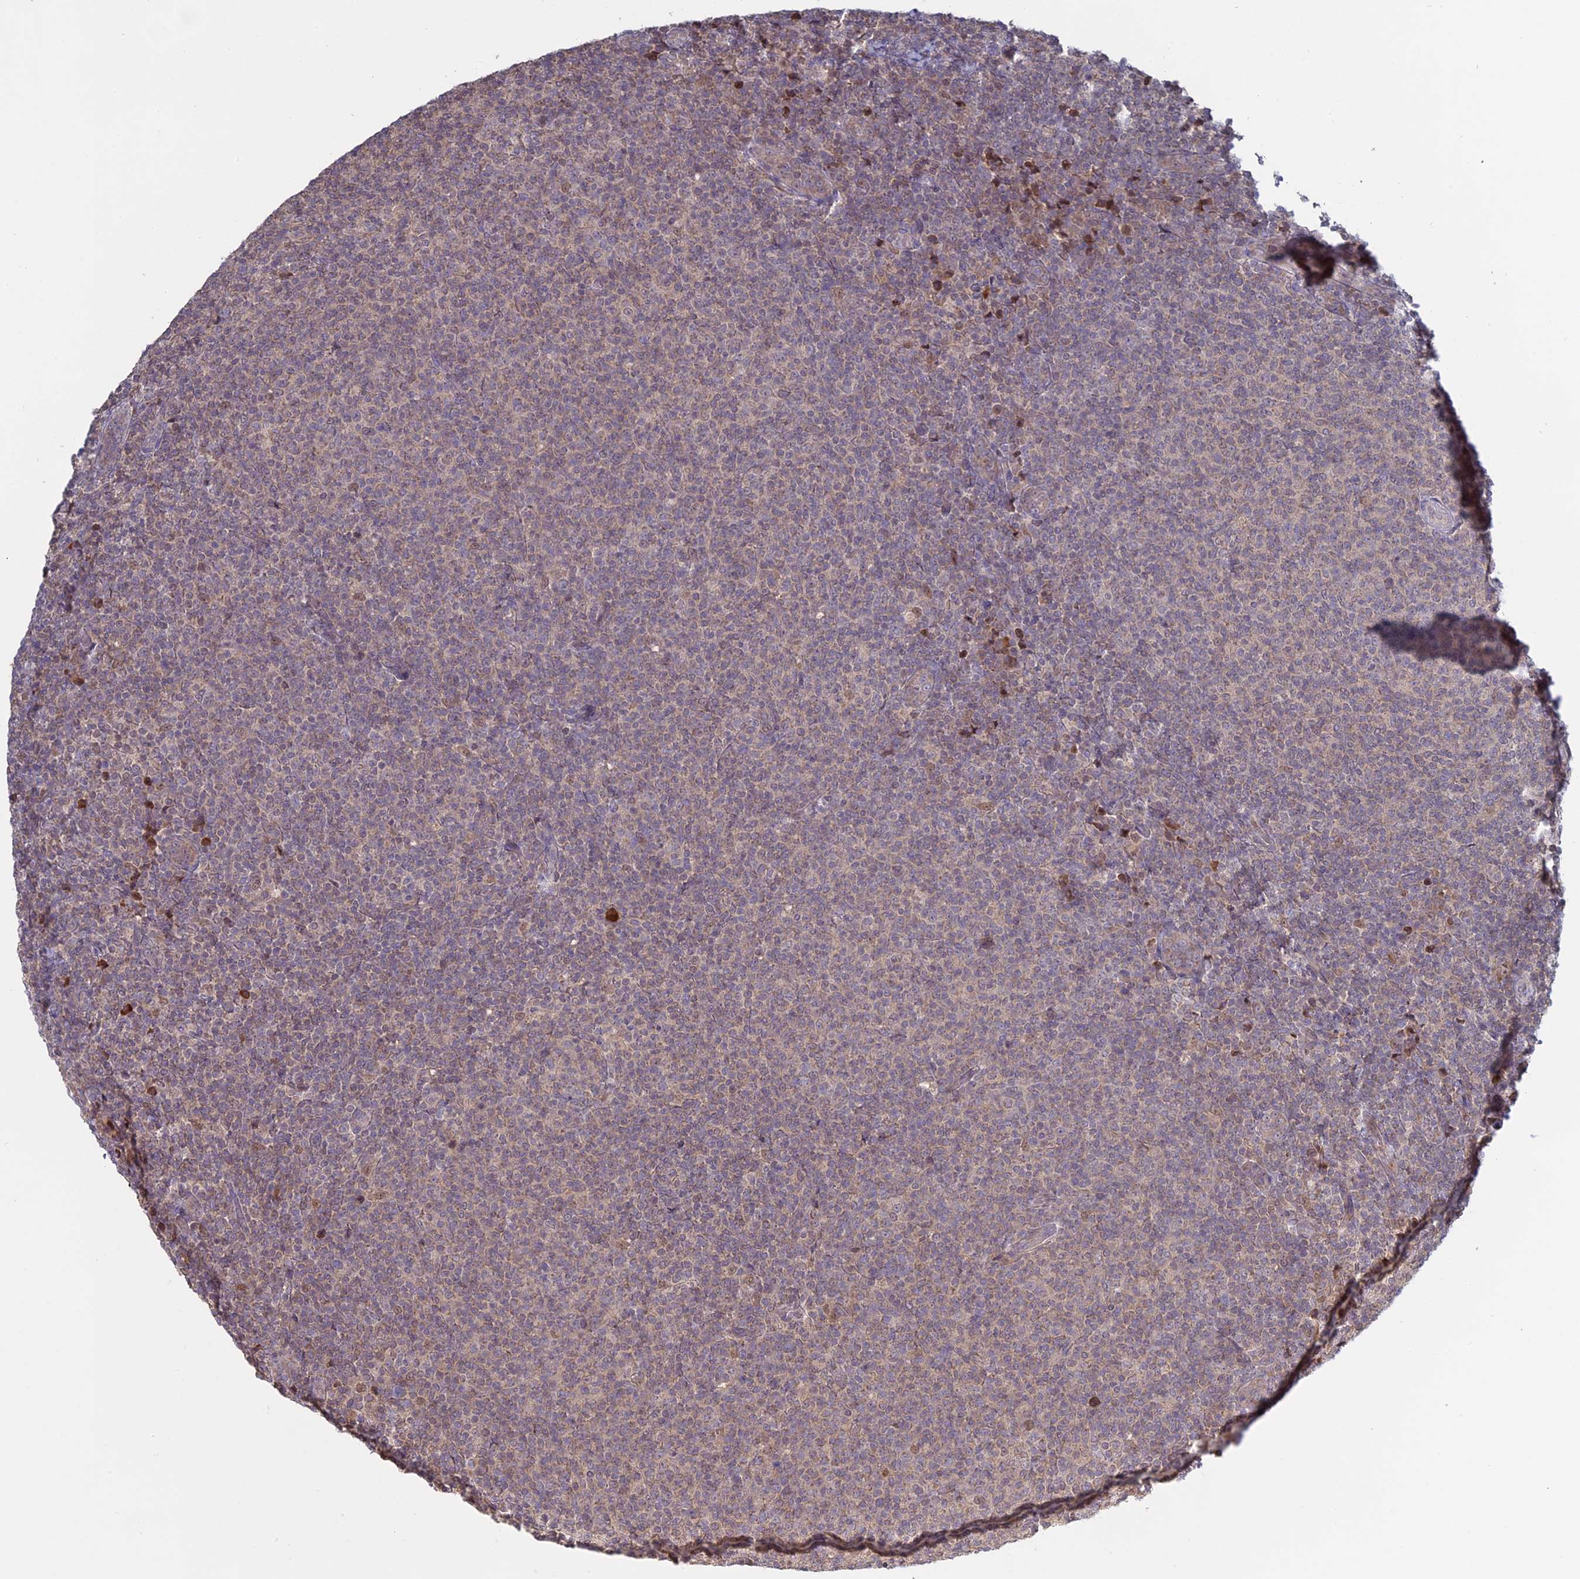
{"staining": {"intensity": "weak", "quantity": "25%-75%", "location": "cytoplasmic/membranous"}, "tissue": "lymphoma", "cell_type": "Tumor cells", "image_type": "cancer", "snomed": [{"axis": "morphology", "description": "Malignant lymphoma, non-Hodgkin's type, Low grade"}, {"axis": "topography", "description": "Lymph node"}], "caption": "Immunohistochemistry of human malignant lymphoma, non-Hodgkin's type (low-grade) shows low levels of weak cytoplasmic/membranous positivity in about 25%-75% of tumor cells.", "gene": "TMEM208", "patient": {"sex": "male", "age": 66}}